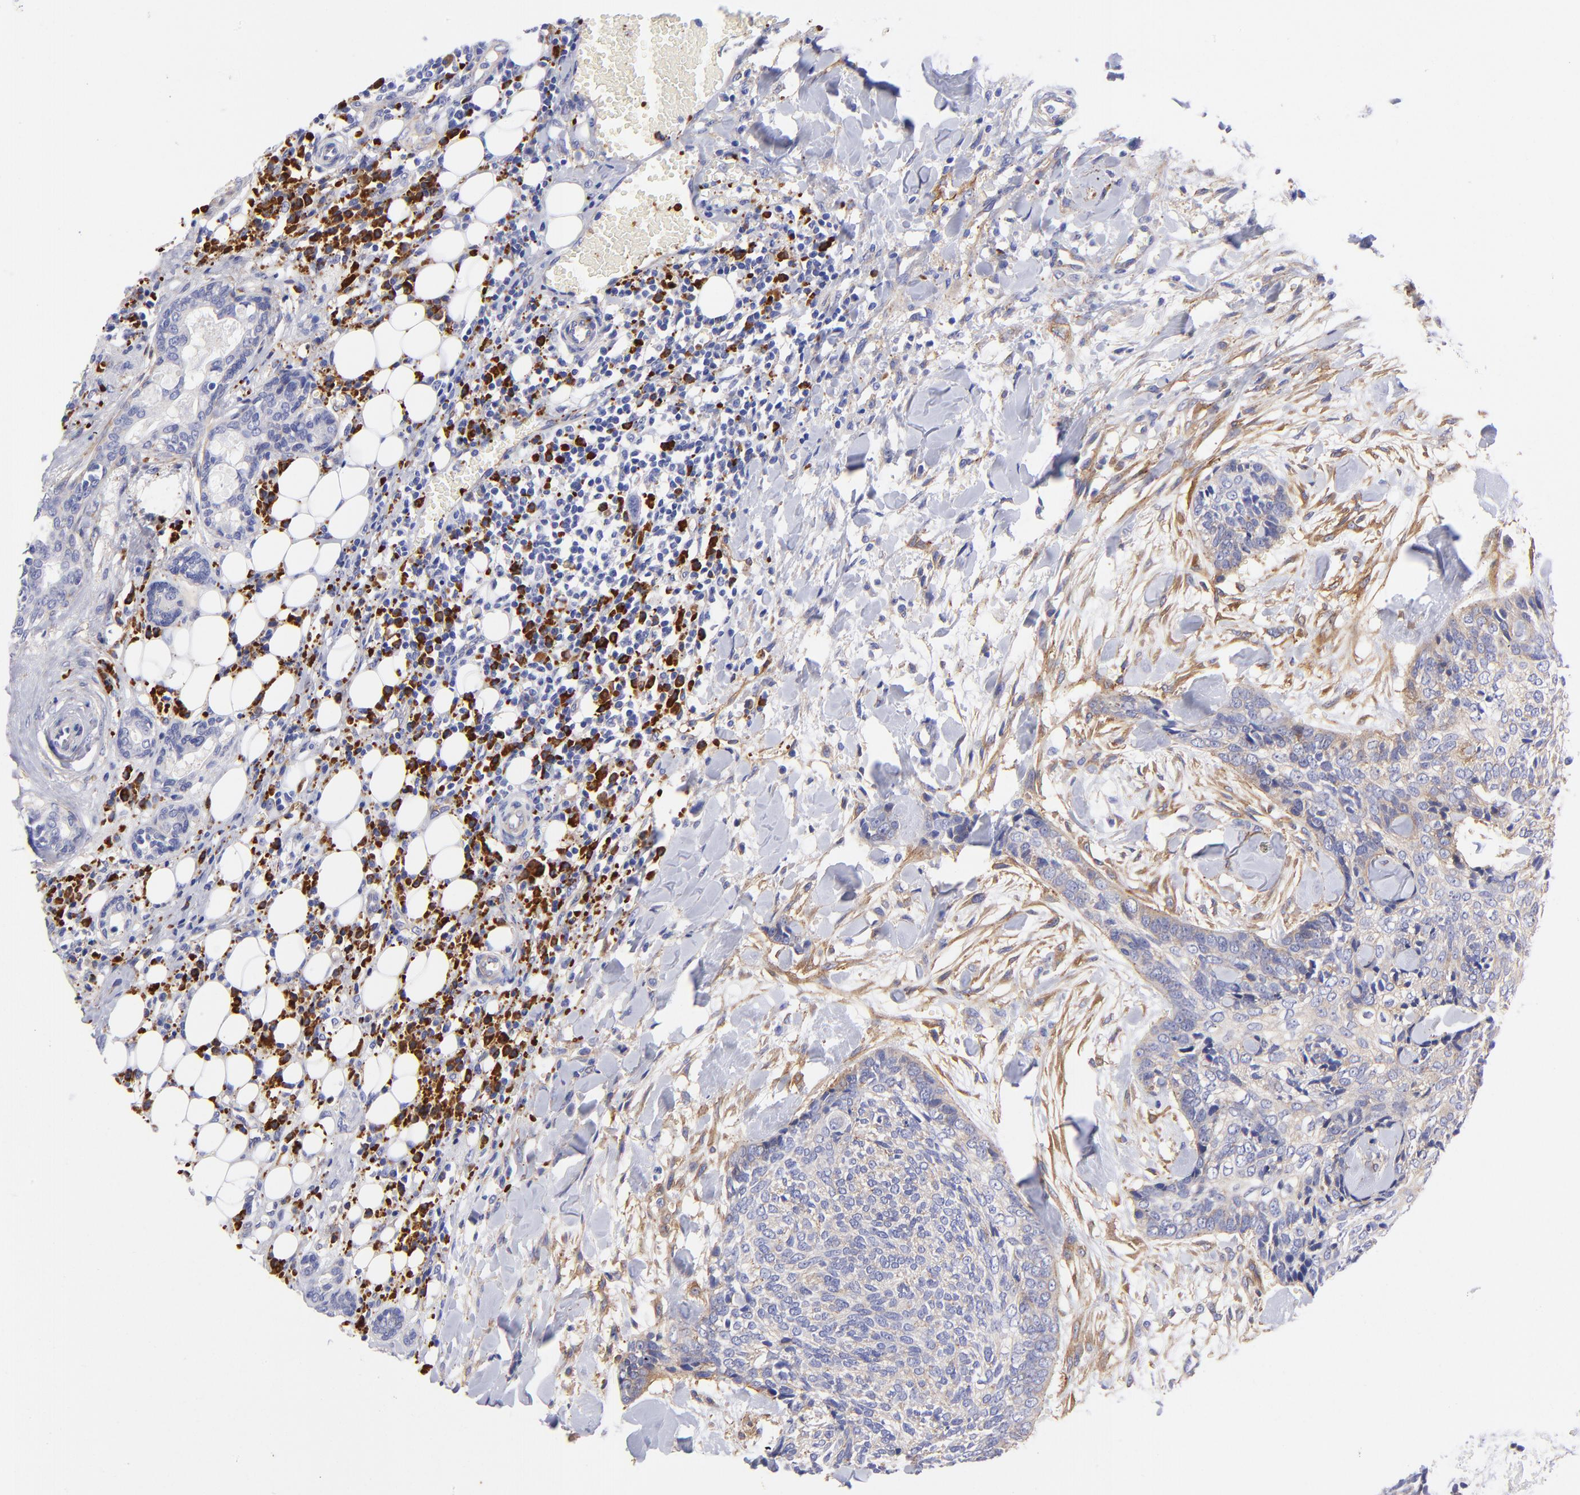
{"staining": {"intensity": "weak", "quantity": "<25%", "location": "cytoplasmic/membranous"}, "tissue": "head and neck cancer", "cell_type": "Tumor cells", "image_type": "cancer", "snomed": [{"axis": "morphology", "description": "Squamous cell carcinoma, NOS"}, {"axis": "topography", "description": "Salivary gland"}, {"axis": "topography", "description": "Head-Neck"}], "caption": "IHC histopathology image of human head and neck cancer (squamous cell carcinoma) stained for a protein (brown), which exhibits no staining in tumor cells. The staining is performed using DAB (3,3'-diaminobenzidine) brown chromogen with nuclei counter-stained in using hematoxylin.", "gene": "PPFIBP1", "patient": {"sex": "male", "age": 70}}